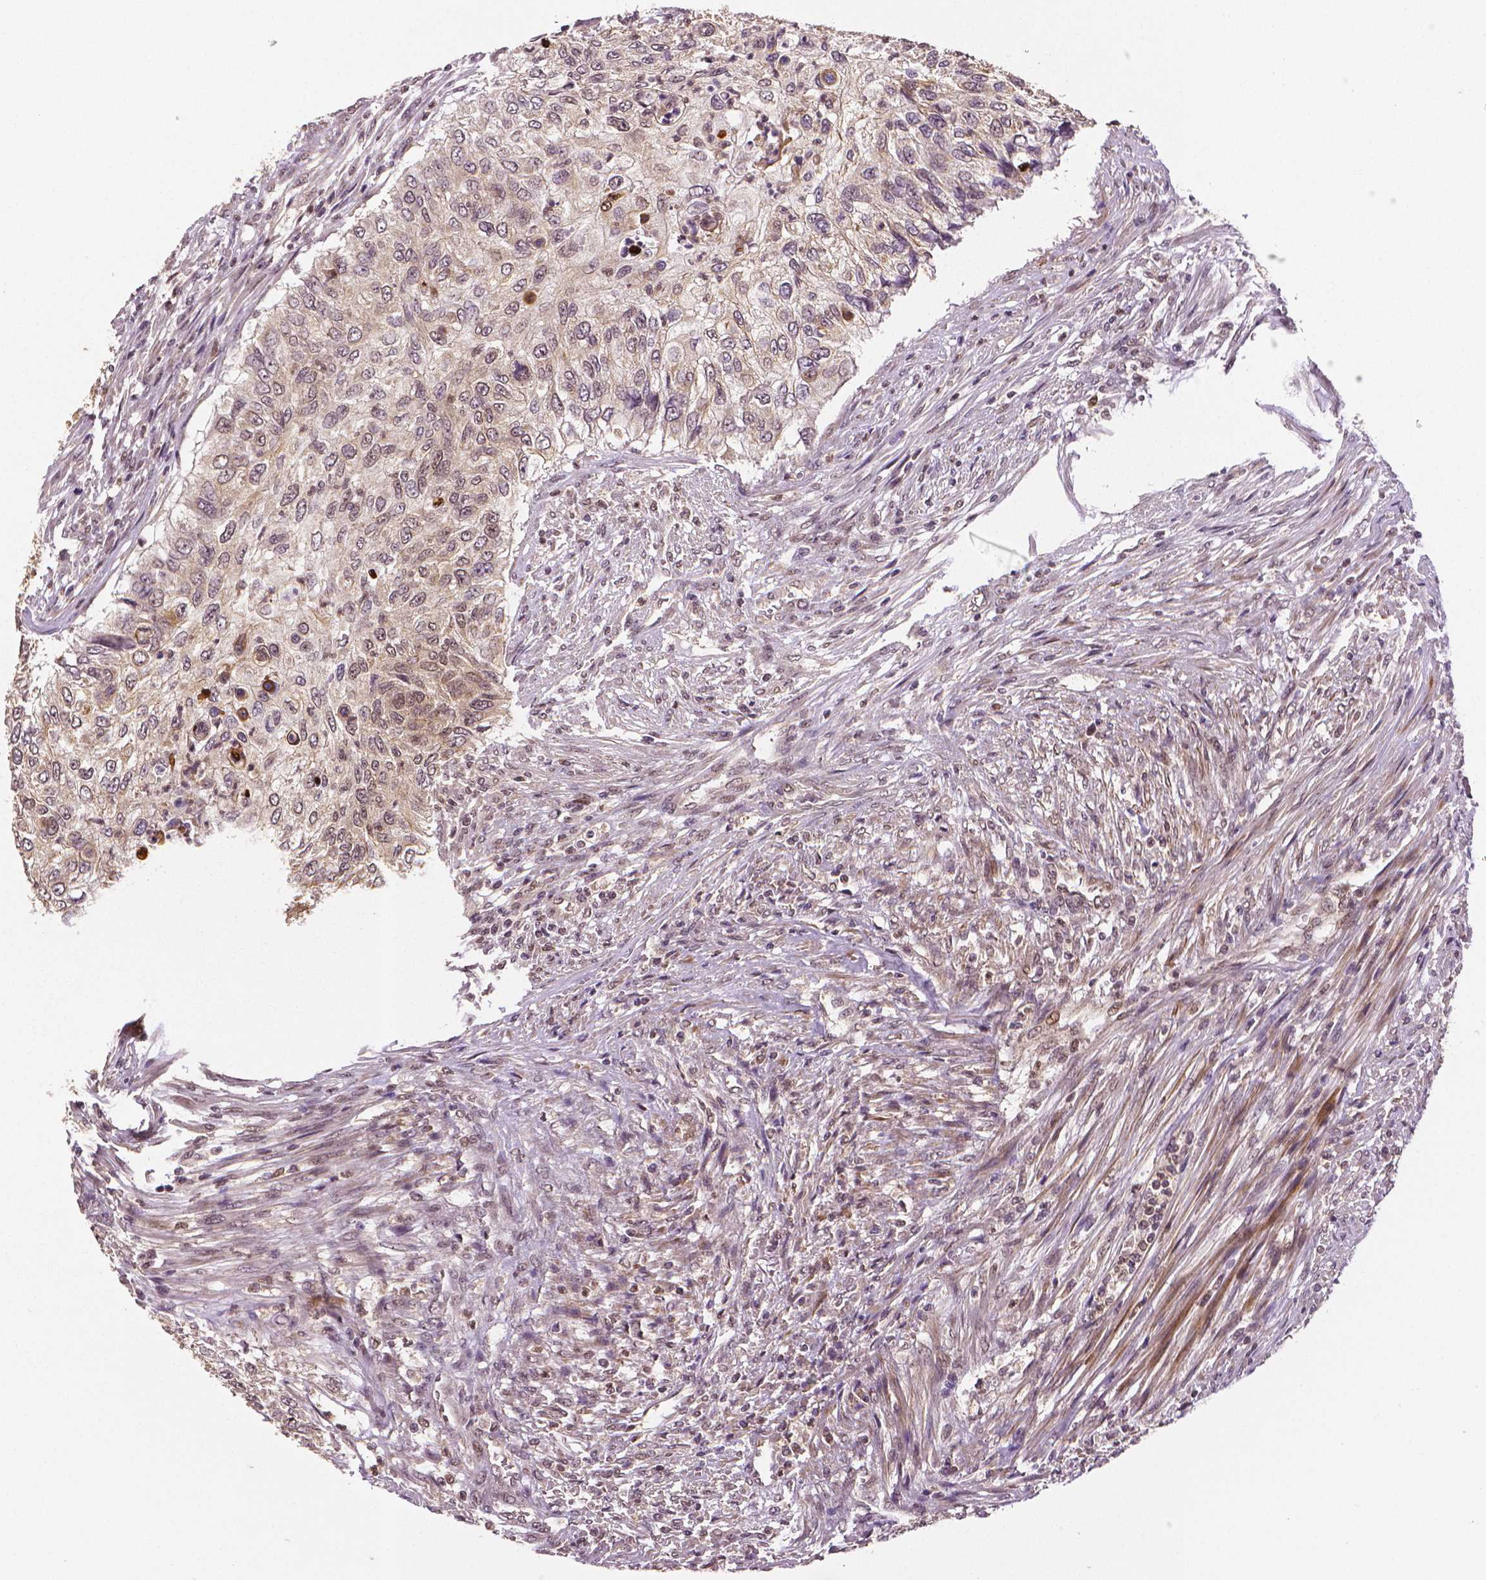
{"staining": {"intensity": "weak", "quantity": "<25%", "location": "cytoplasmic/membranous,nuclear"}, "tissue": "urothelial cancer", "cell_type": "Tumor cells", "image_type": "cancer", "snomed": [{"axis": "morphology", "description": "Urothelial carcinoma, High grade"}, {"axis": "topography", "description": "Urinary bladder"}], "caption": "IHC of human urothelial carcinoma (high-grade) reveals no staining in tumor cells. (DAB (3,3'-diaminobenzidine) immunohistochemistry with hematoxylin counter stain).", "gene": "STAT3", "patient": {"sex": "female", "age": 60}}